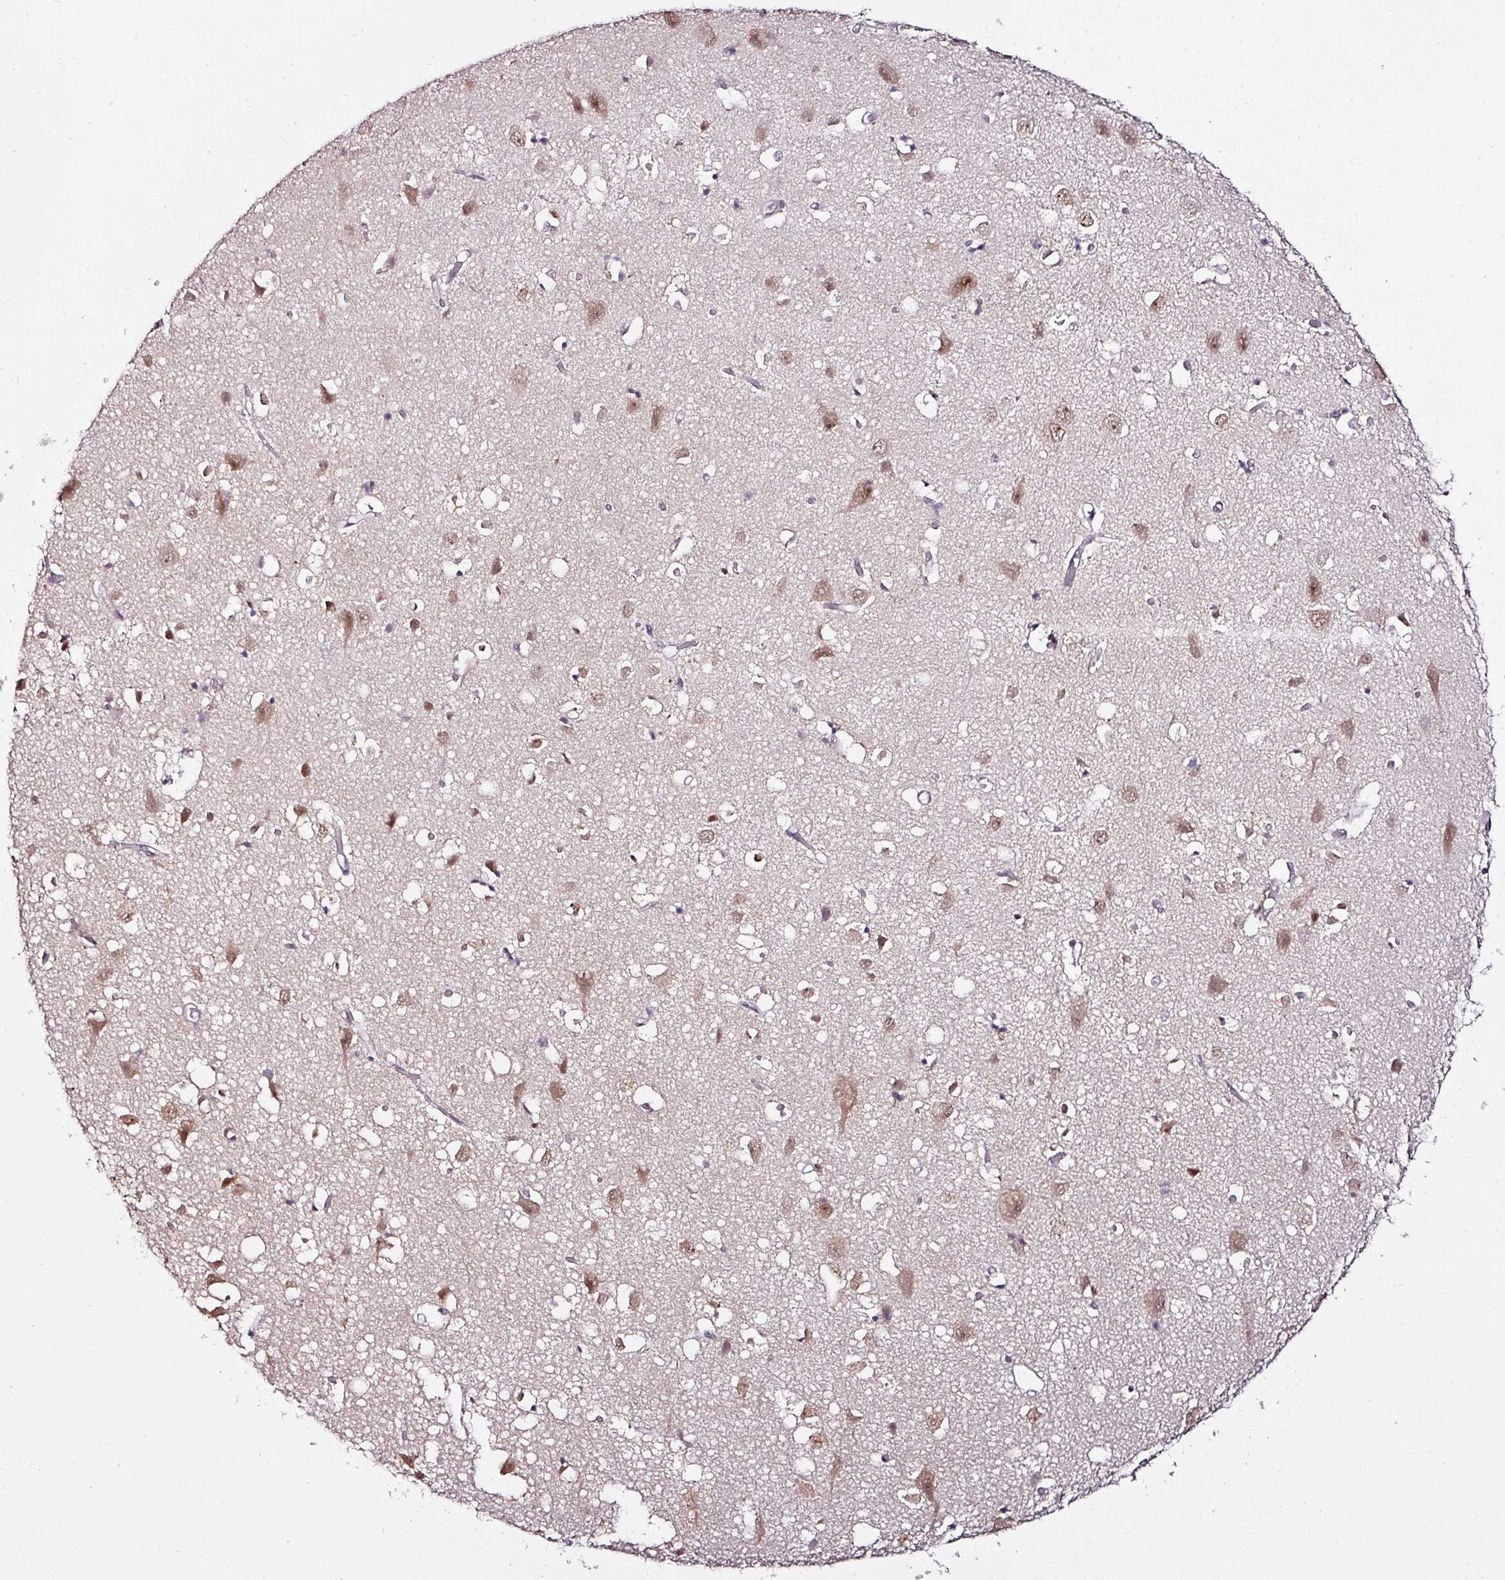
{"staining": {"intensity": "moderate", "quantity": ">75%", "location": "nuclear"}, "tissue": "cerebral cortex", "cell_type": "Endothelial cells", "image_type": "normal", "snomed": [{"axis": "morphology", "description": "Normal tissue, NOS"}, {"axis": "topography", "description": "Cerebral cortex"}], "caption": "Human cerebral cortex stained with a brown dye shows moderate nuclear positive positivity in approximately >75% of endothelial cells.", "gene": "KLF16", "patient": {"sex": "male", "age": 70}}